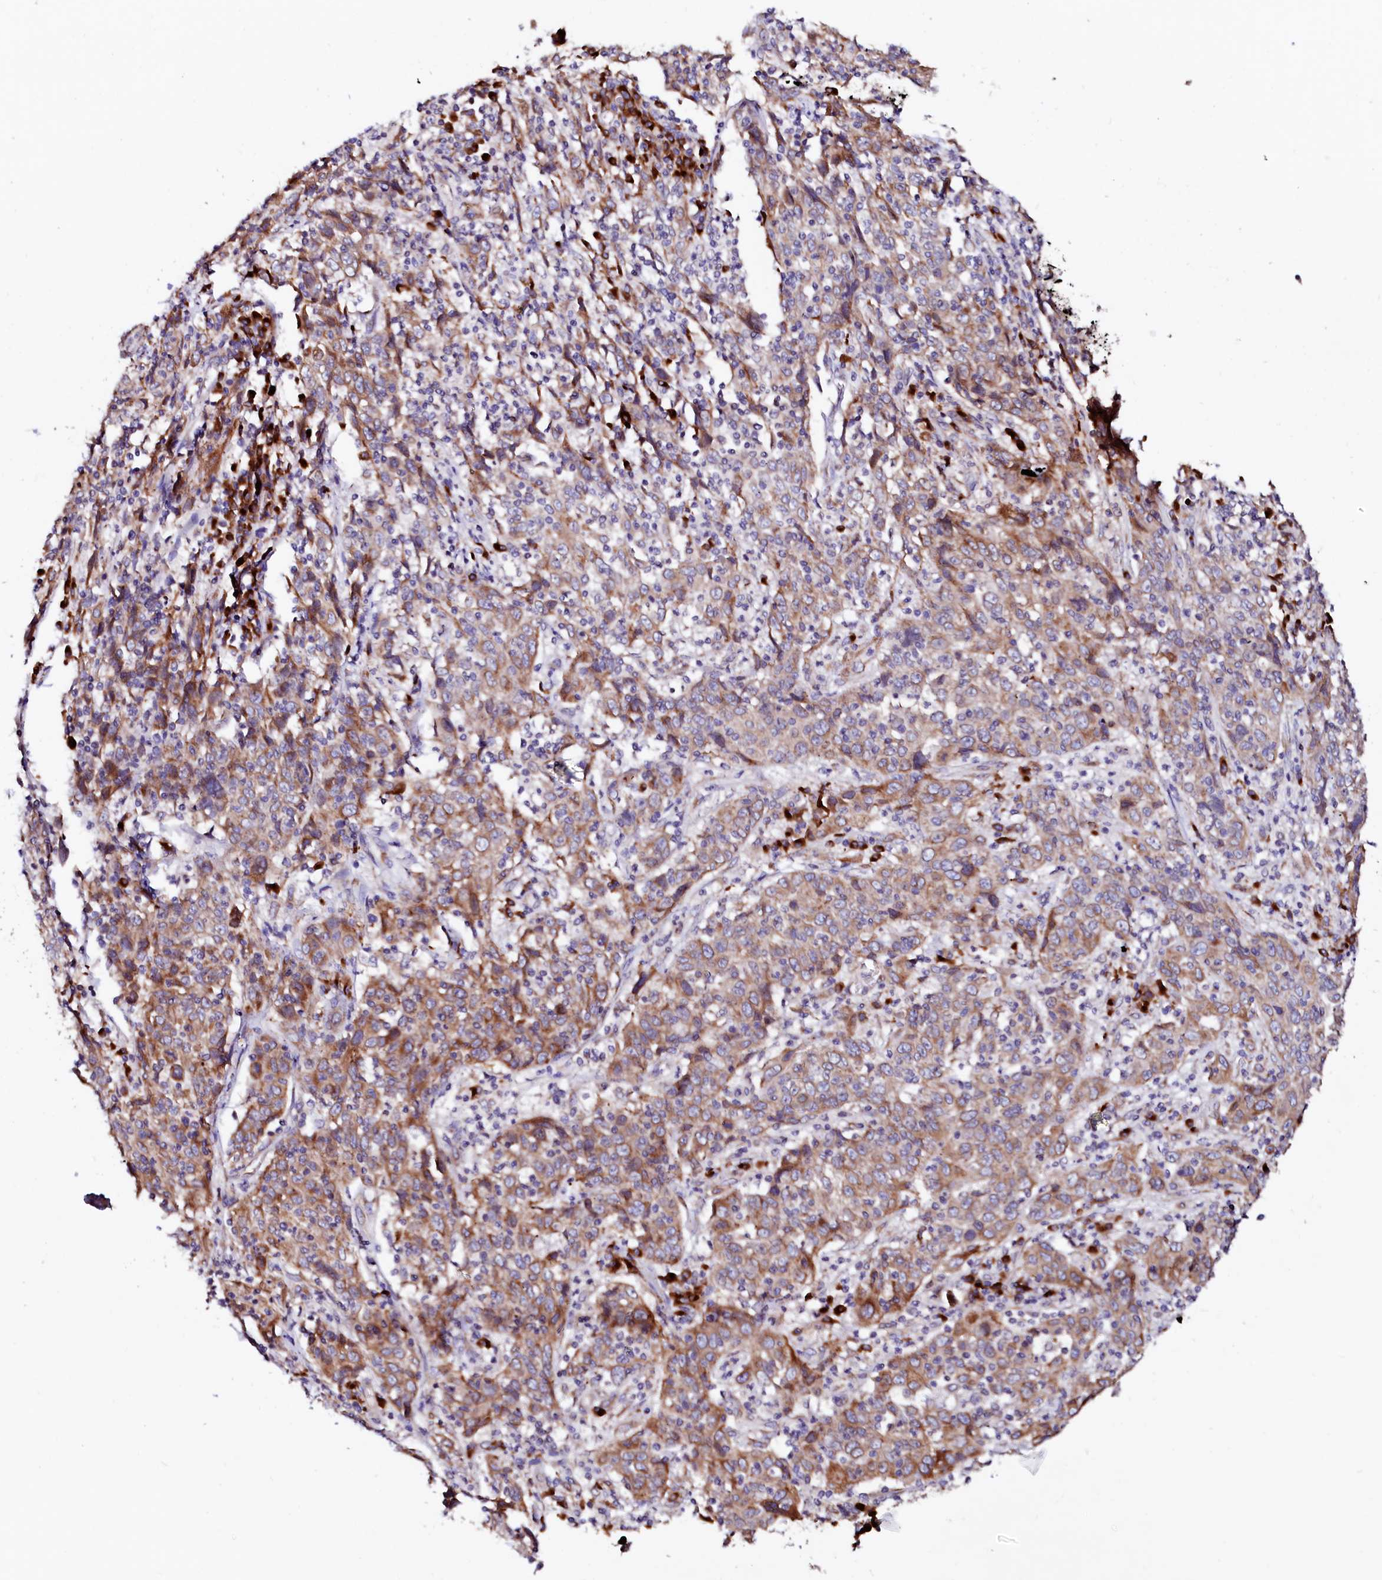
{"staining": {"intensity": "strong", "quantity": "25%-75%", "location": "cytoplasmic/membranous"}, "tissue": "cervical cancer", "cell_type": "Tumor cells", "image_type": "cancer", "snomed": [{"axis": "morphology", "description": "Squamous cell carcinoma, NOS"}, {"axis": "topography", "description": "Cervix"}], "caption": "This photomicrograph demonstrates cervical cancer stained with immunohistochemistry (IHC) to label a protein in brown. The cytoplasmic/membranous of tumor cells show strong positivity for the protein. Nuclei are counter-stained blue.", "gene": "LMAN1", "patient": {"sex": "female", "age": 46}}